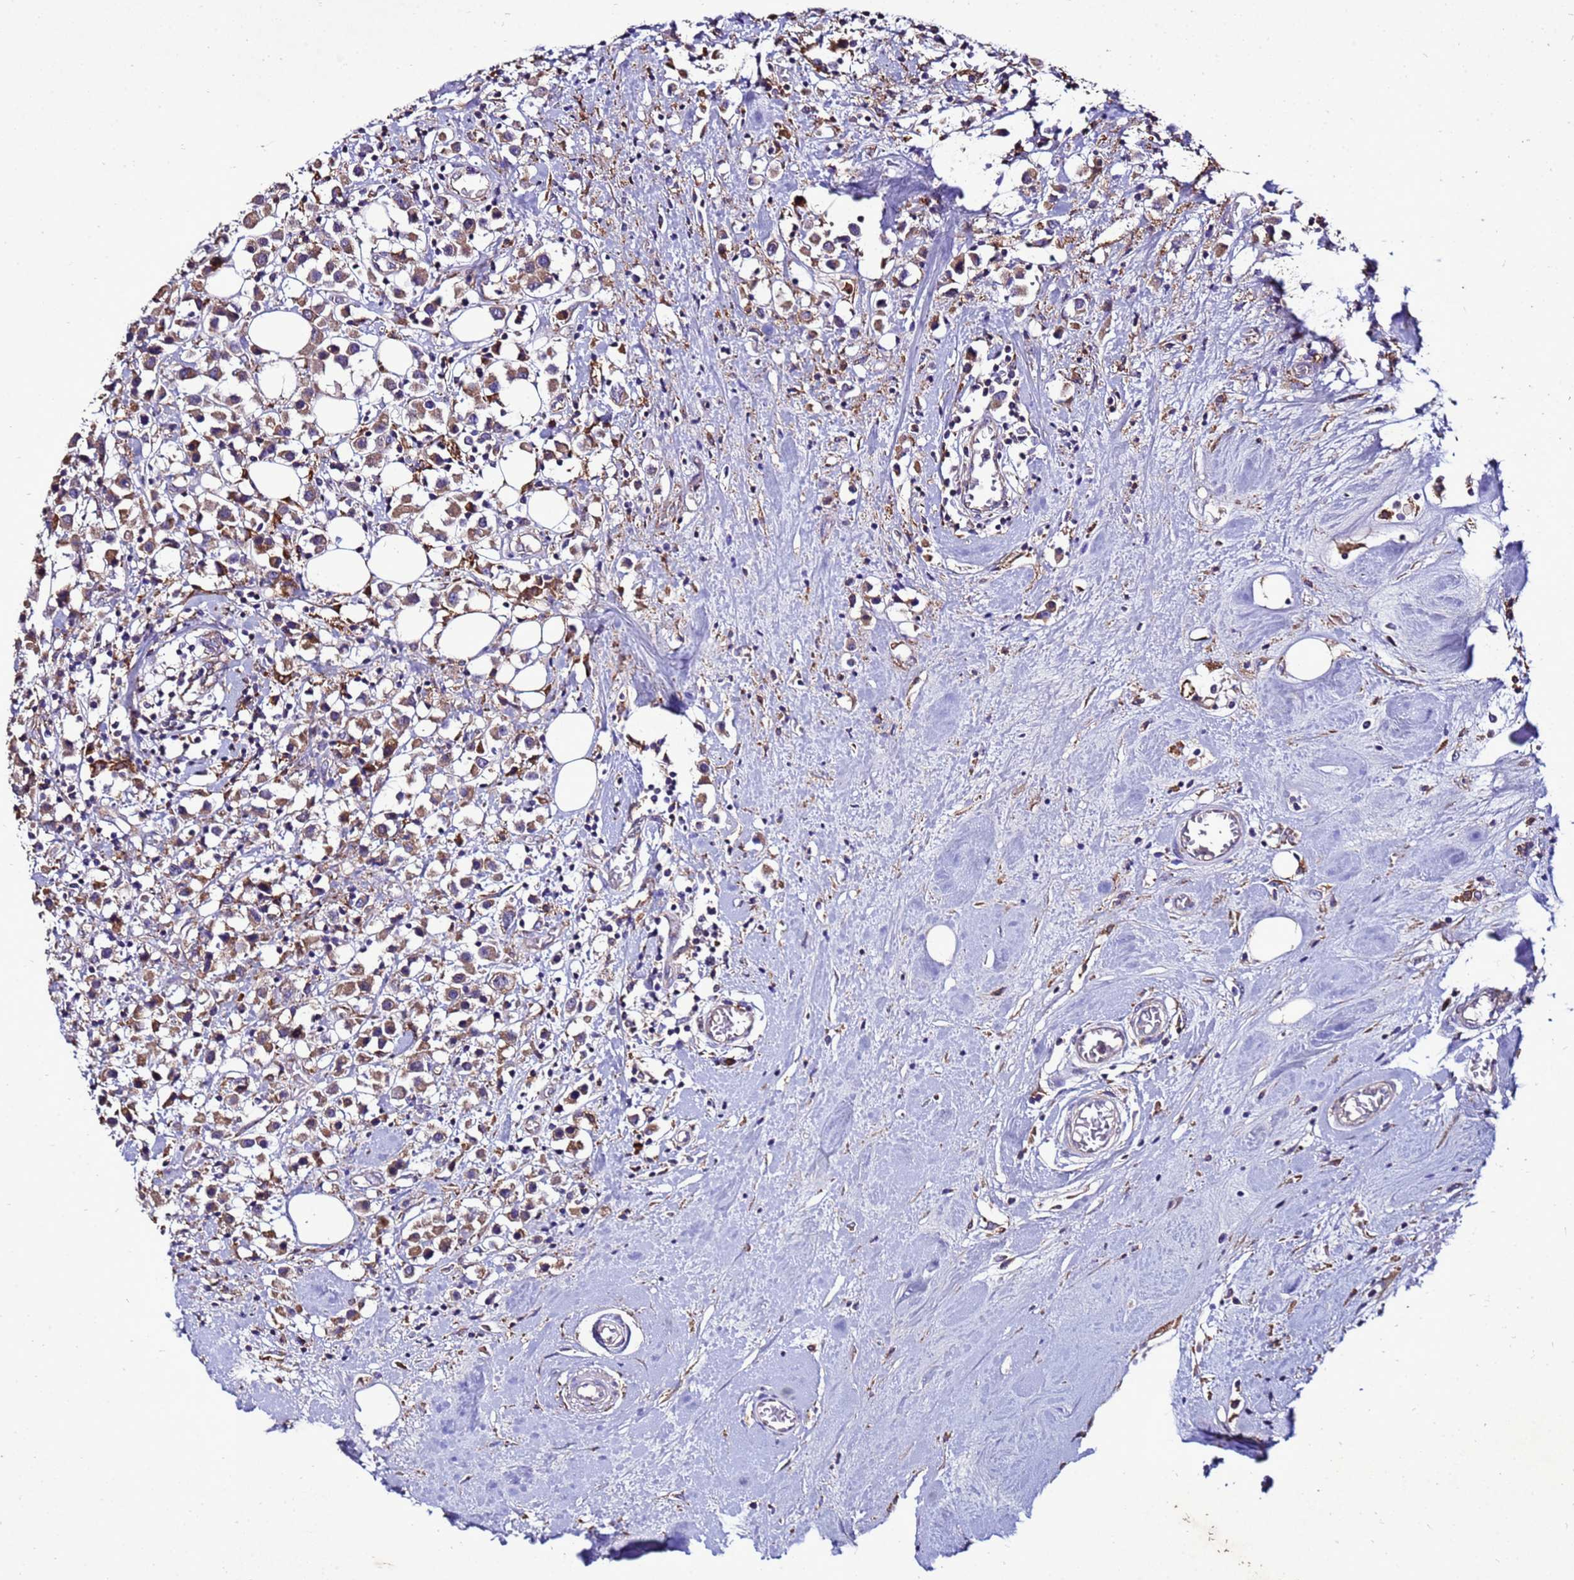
{"staining": {"intensity": "moderate", "quantity": ">75%", "location": "cytoplasmic/membranous"}, "tissue": "breast cancer", "cell_type": "Tumor cells", "image_type": "cancer", "snomed": [{"axis": "morphology", "description": "Duct carcinoma"}, {"axis": "topography", "description": "Breast"}], "caption": "The image shows immunohistochemical staining of breast invasive ductal carcinoma. There is moderate cytoplasmic/membranous expression is identified in about >75% of tumor cells. The protein is stained brown, and the nuclei are stained in blue (DAB IHC with brightfield microscopy, high magnification).", "gene": "ANTKMT", "patient": {"sex": "female", "age": 61}}